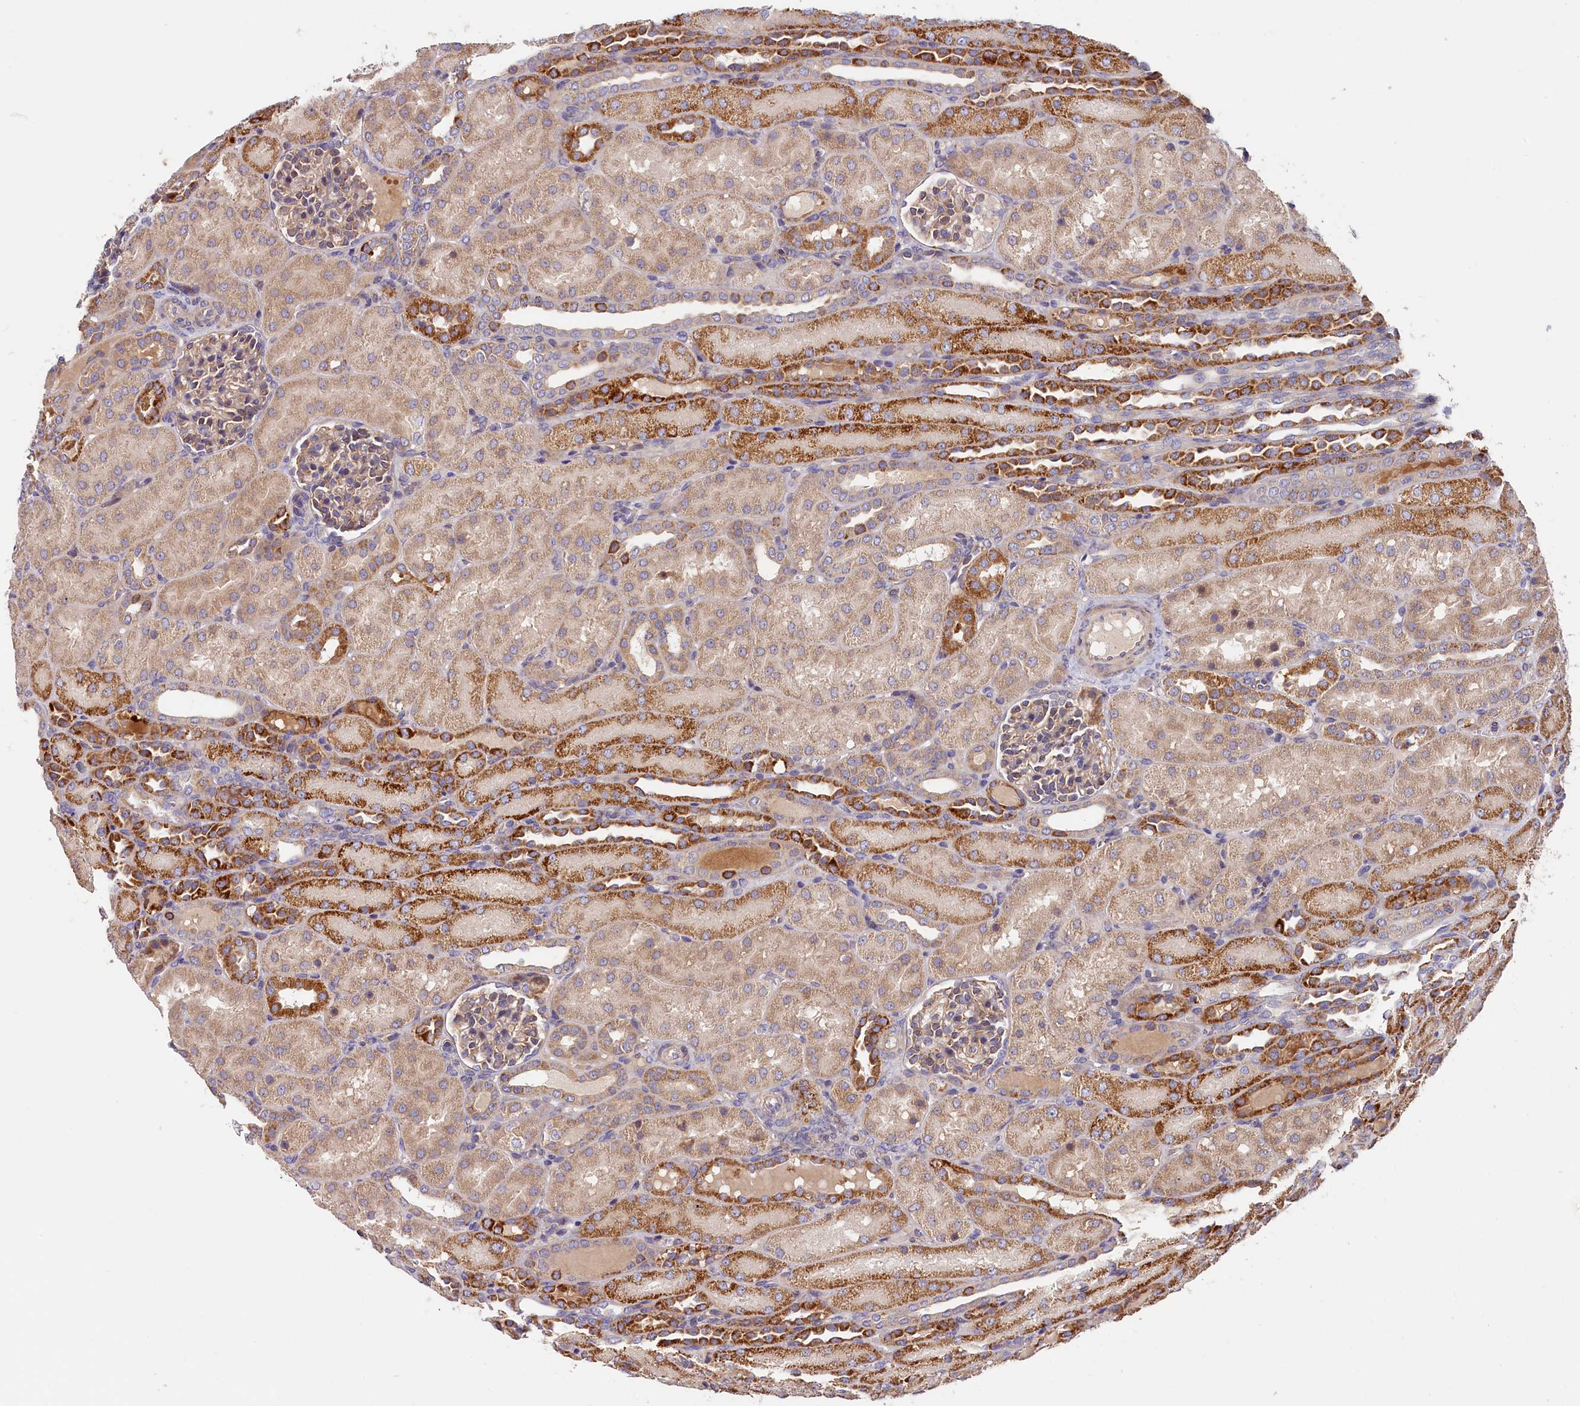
{"staining": {"intensity": "weak", "quantity": "25%-75%", "location": "cytoplasmic/membranous"}, "tissue": "kidney", "cell_type": "Cells in glomeruli", "image_type": "normal", "snomed": [{"axis": "morphology", "description": "Normal tissue, NOS"}, {"axis": "topography", "description": "Kidney"}], "caption": "Weak cytoplasmic/membranous expression is identified in approximately 25%-75% of cells in glomeruli in normal kidney. (Stains: DAB in brown, nuclei in blue, Microscopy: brightfield microscopy at high magnification).", "gene": "CEP44", "patient": {"sex": "male", "age": 1}}